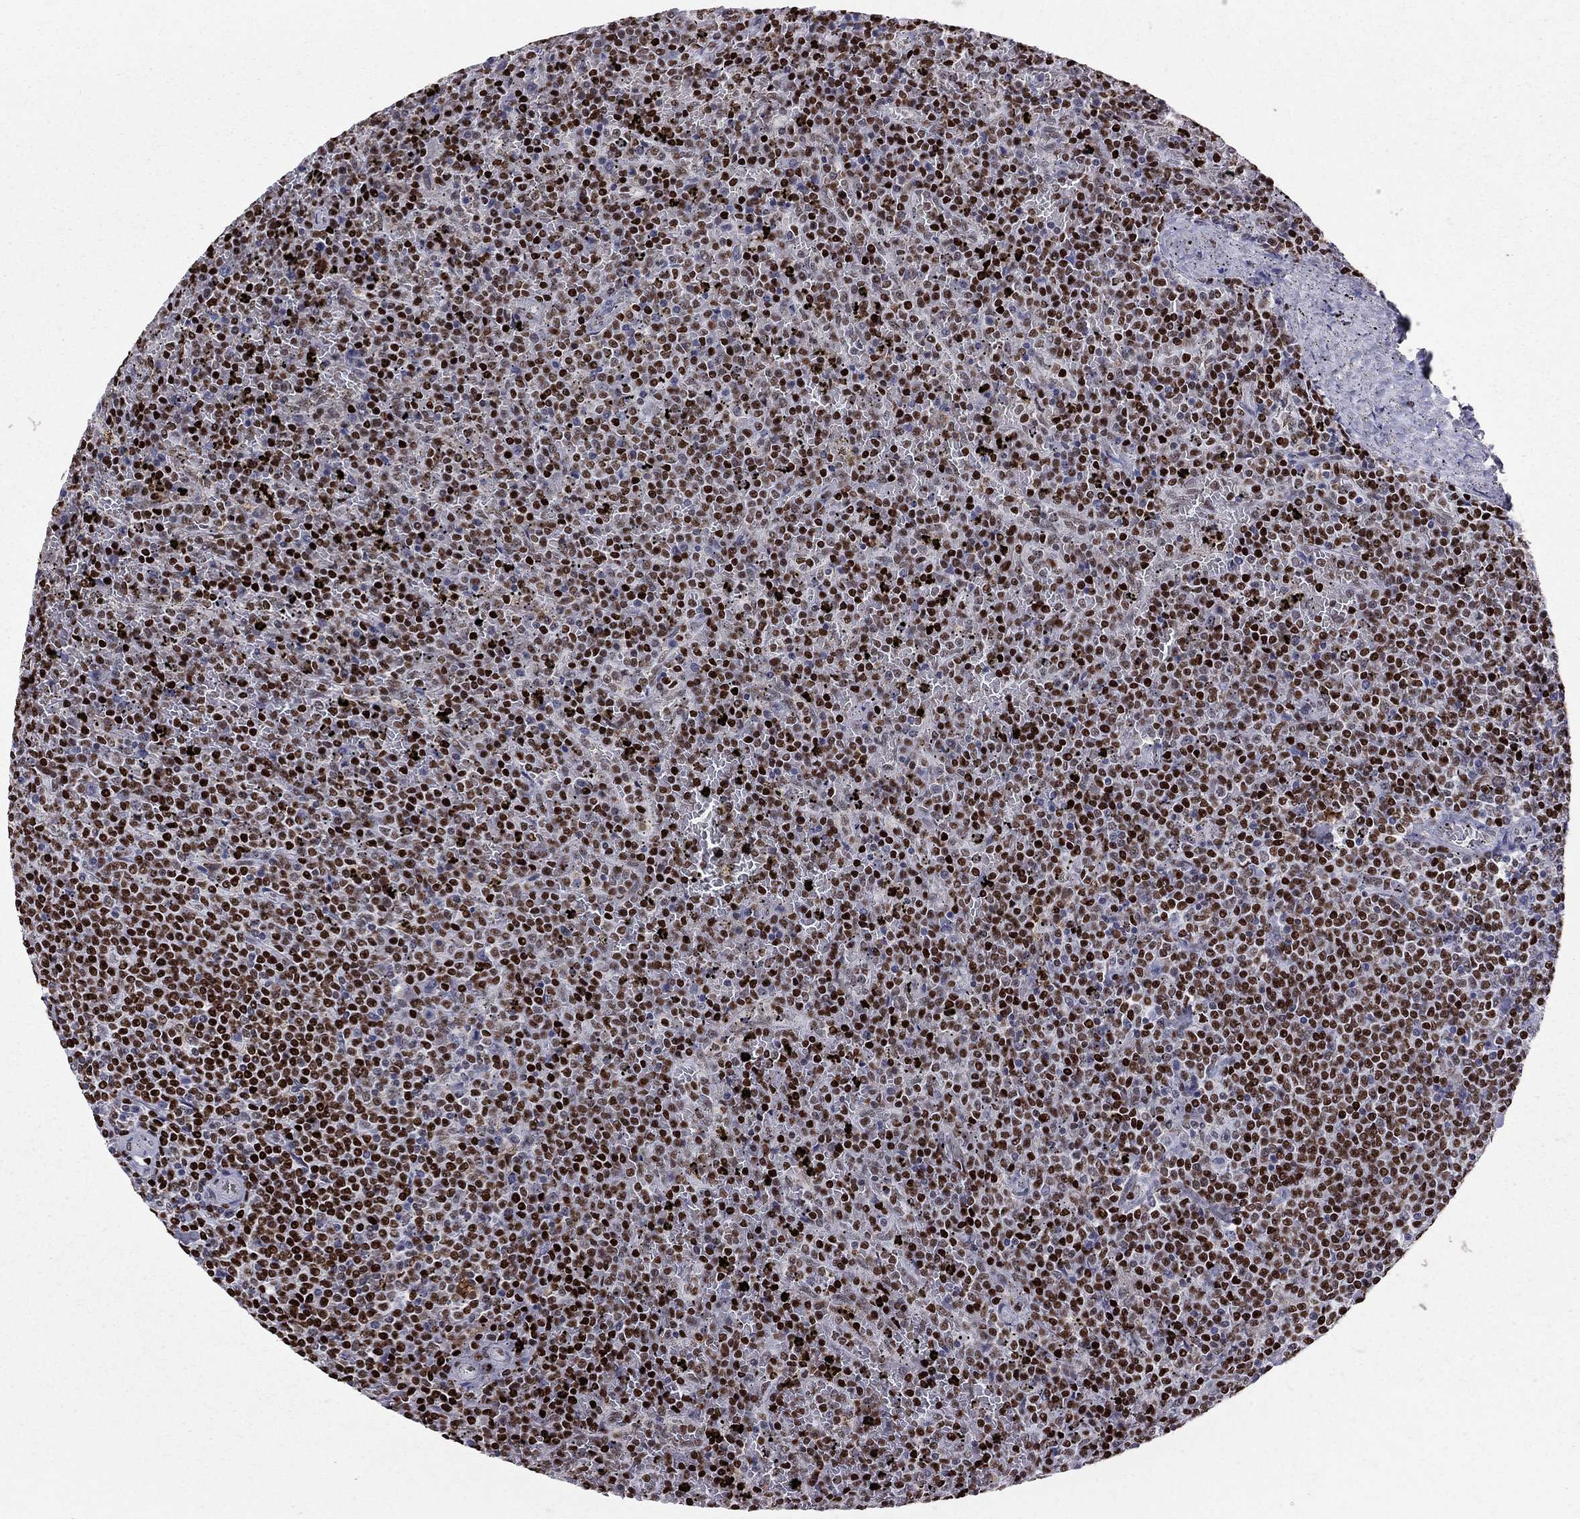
{"staining": {"intensity": "strong", "quantity": ">75%", "location": "nuclear"}, "tissue": "lymphoma", "cell_type": "Tumor cells", "image_type": "cancer", "snomed": [{"axis": "morphology", "description": "Malignant lymphoma, non-Hodgkin's type, Low grade"}, {"axis": "topography", "description": "Spleen"}], "caption": "Brown immunohistochemical staining in human lymphoma exhibits strong nuclear positivity in approximately >75% of tumor cells.", "gene": "PCGF3", "patient": {"sex": "female", "age": 77}}